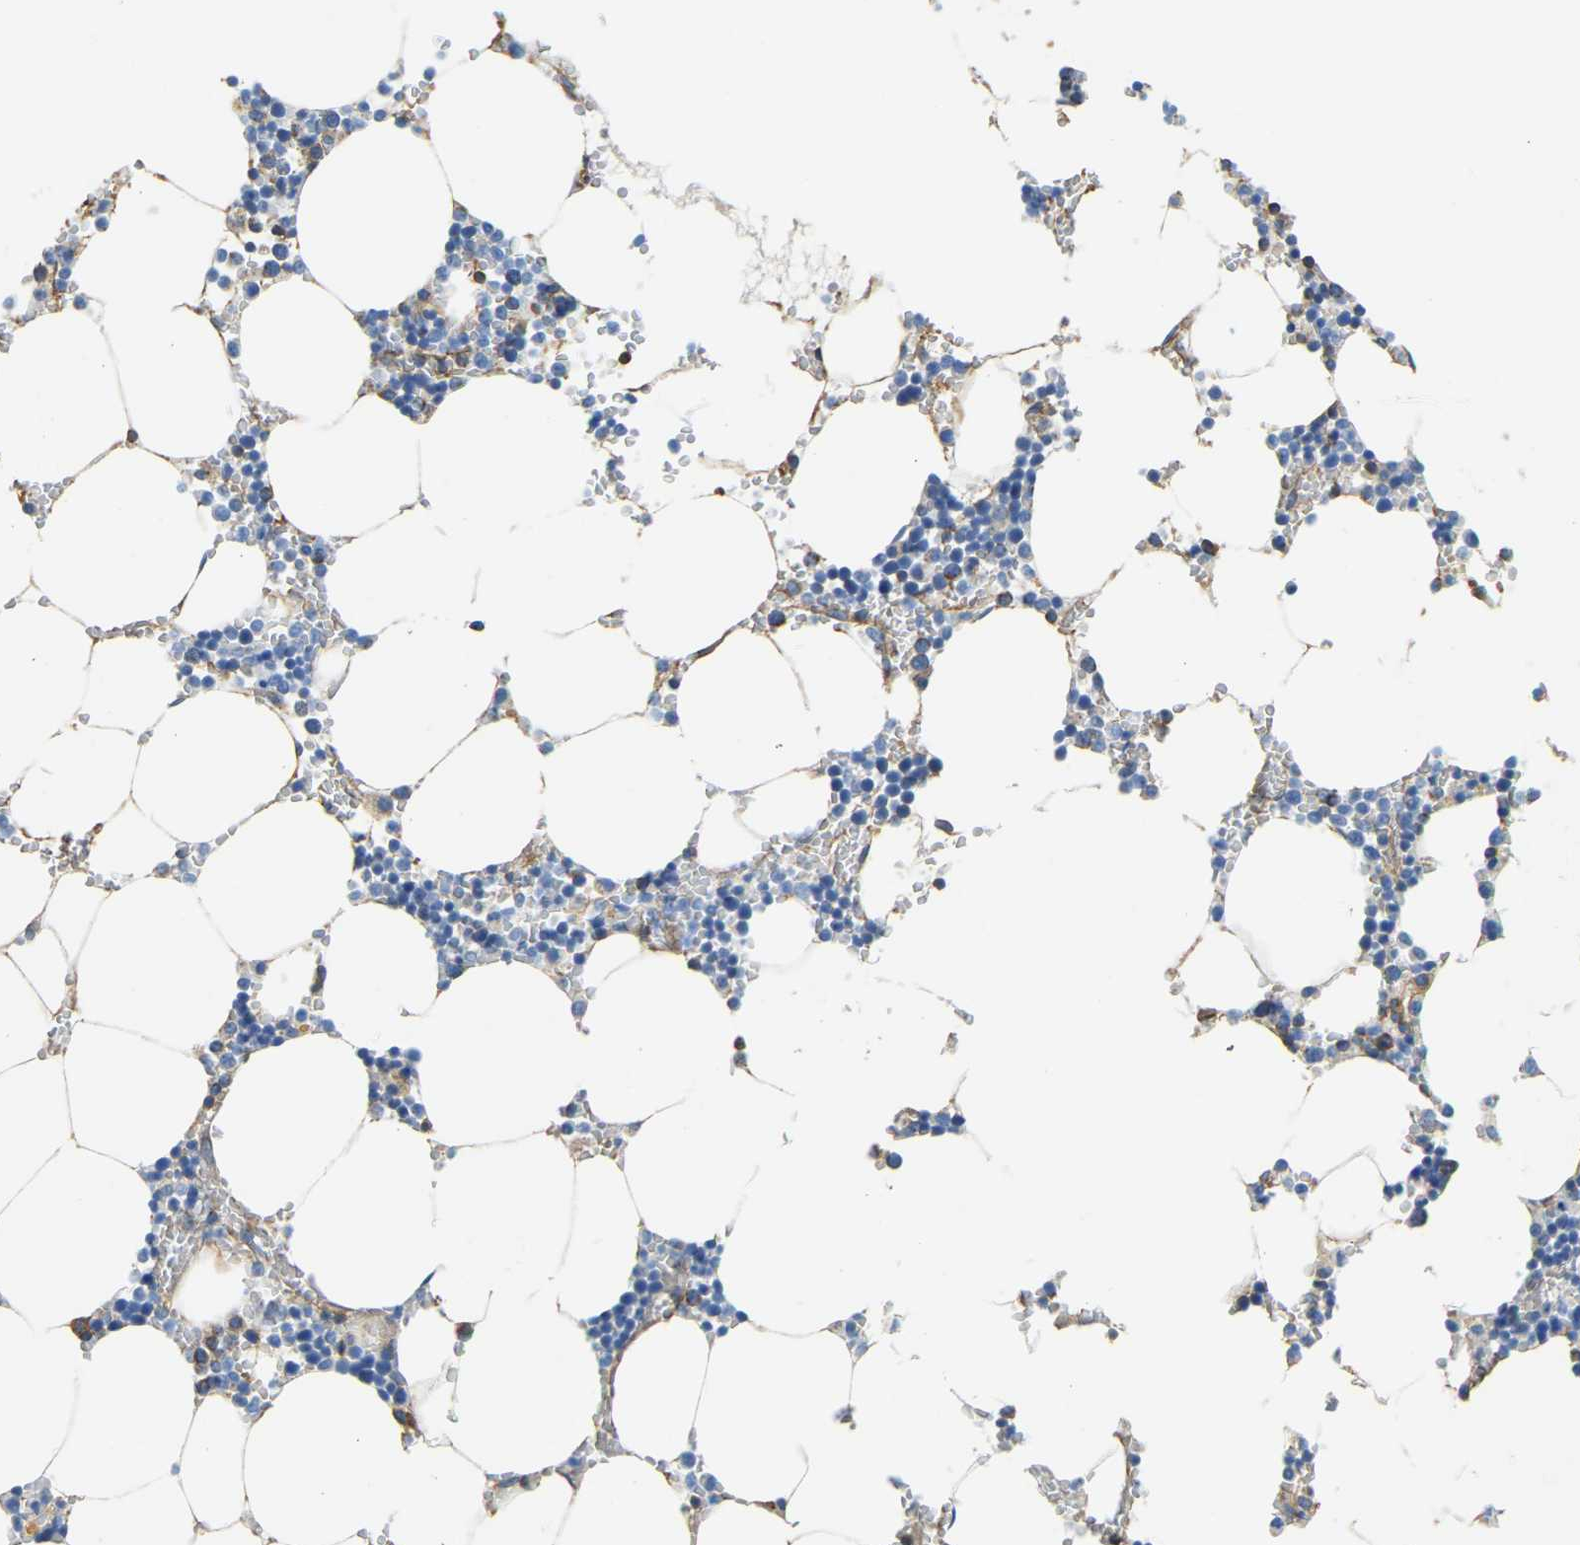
{"staining": {"intensity": "moderate", "quantity": "<25%", "location": "cytoplasmic/membranous"}, "tissue": "bone marrow", "cell_type": "Hematopoietic cells", "image_type": "normal", "snomed": [{"axis": "morphology", "description": "Normal tissue, NOS"}, {"axis": "topography", "description": "Bone marrow"}], "caption": "Bone marrow stained with a brown dye demonstrates moderate cytoplasmic/membranous positive positivity in approximately <25% of hematopoietic cells.", "gene": "AHNAK", "patient": {"sex": "male", "age": 70}}